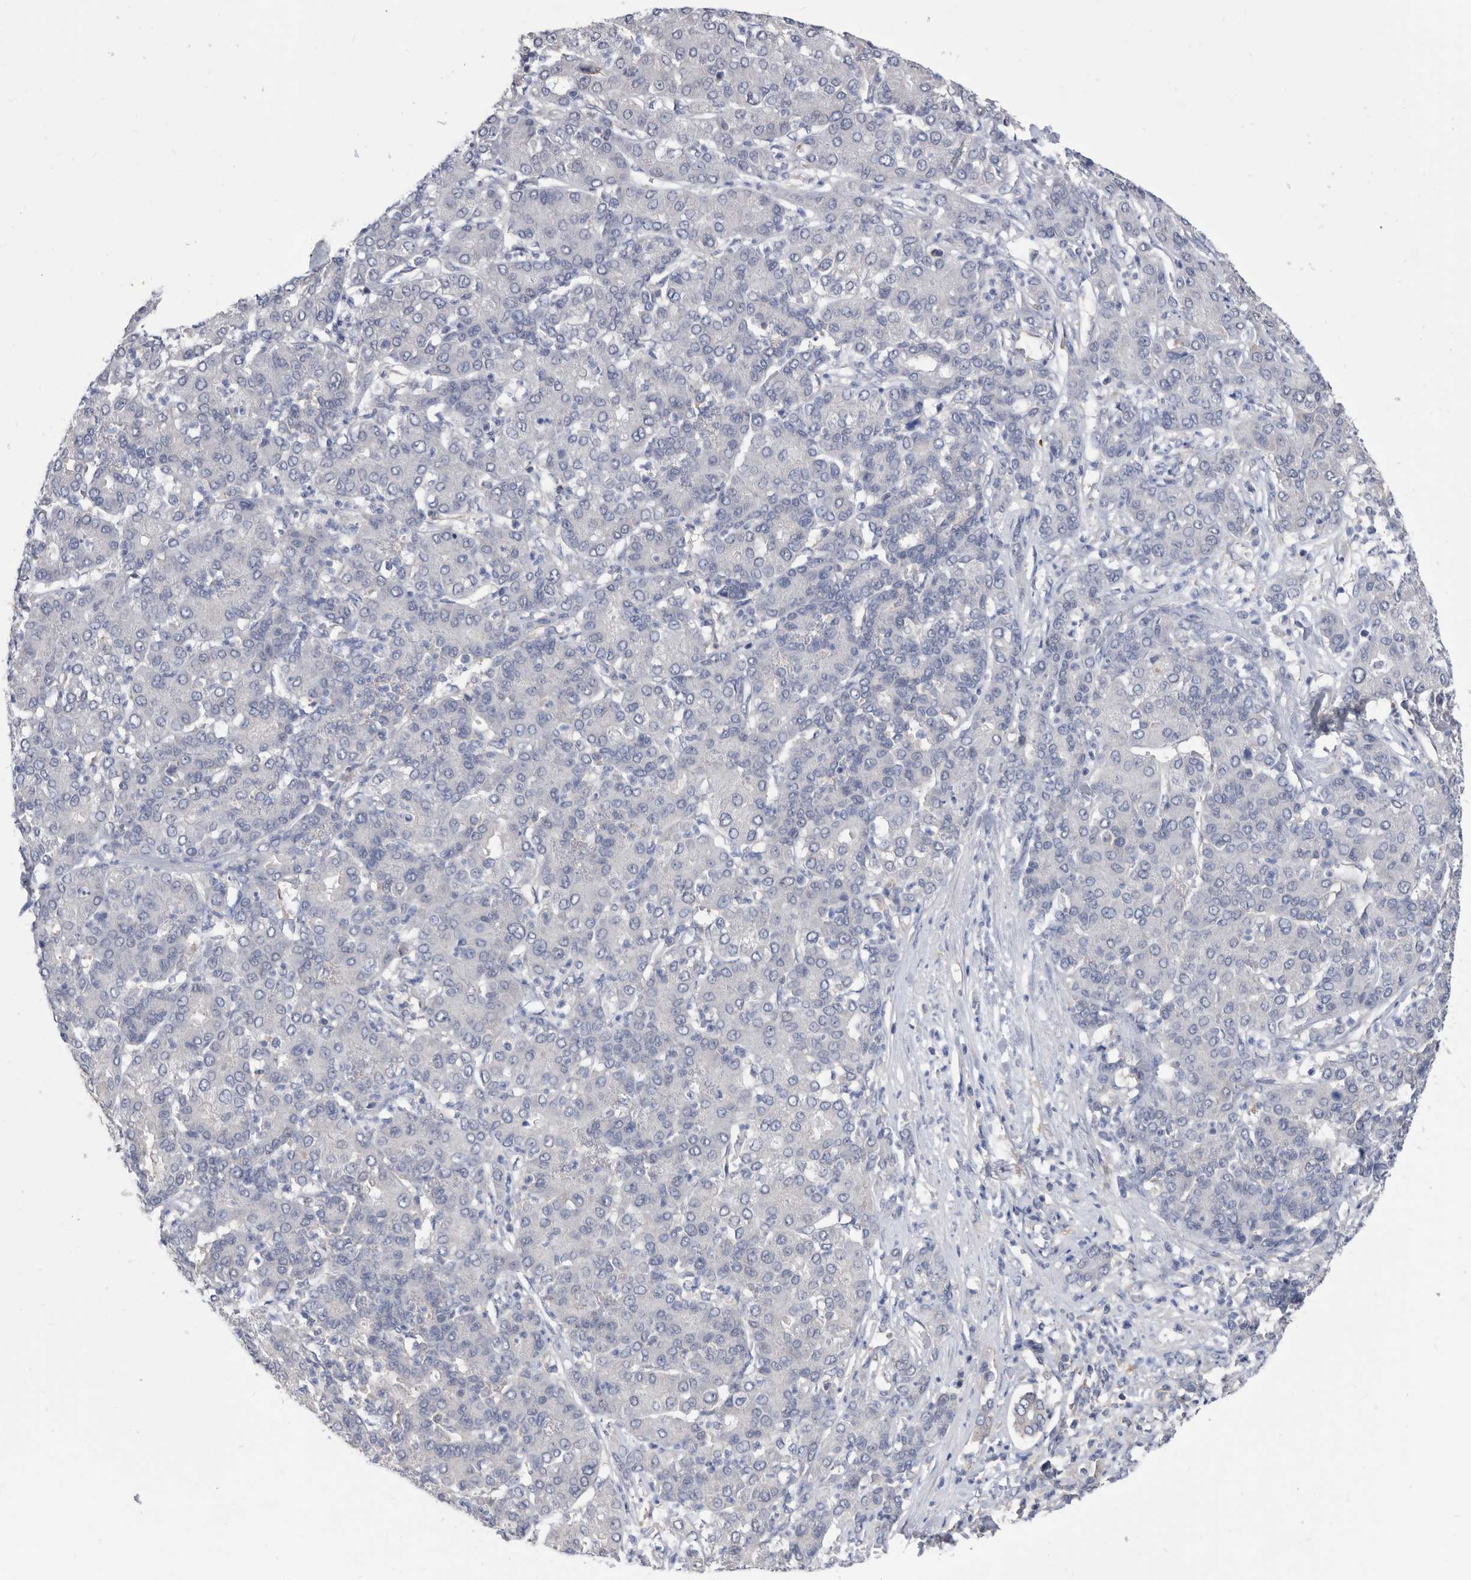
{"staining": {"intensity": "negative", "quantity": "none", "location": "none"}, "tissue": "liver cancer", "cell_type": "Tumor cells", "image_type": "cancer", "snomed": [{"axis": "morphology", "description": "Carcinoma, Hepatocellular, NOS"}, {"axis": "topography", "description": "Liver"}], "caption": "An immunohistochemistry (IHC) histopathology image of hepatocellular carcinoma (liver) is shown. There is no staining in tumor cells of hepatocellular carcinoma (liver). (DAB IHC with hematoxylin counter stain).", "gene": "CCT4", "patient": {"sex": "male", "age": 65}}